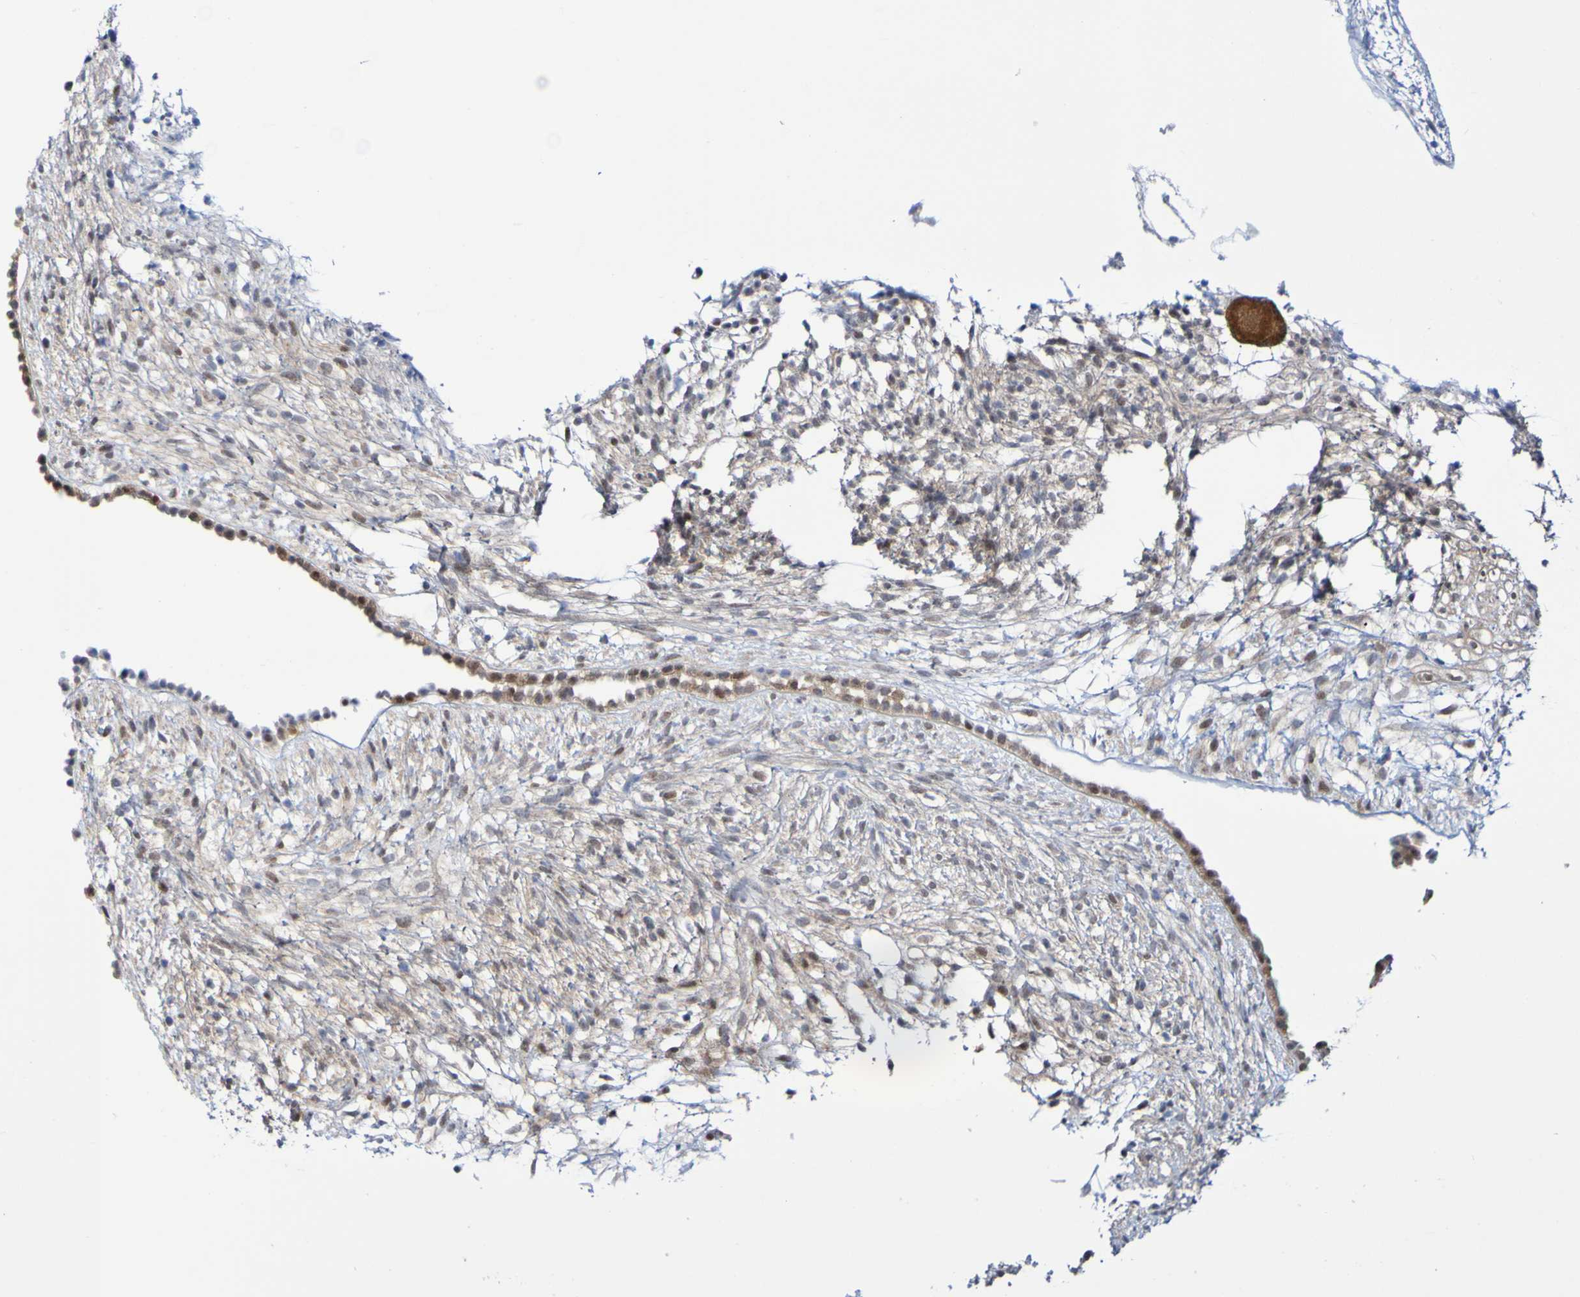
{"staining": {"intensity": "strong", "quantity": ">75%", "location": "cytoplasmic/membranous"}, "tissue": "ovary", "cell_type": "Follicle cells", "image_type": "normal", "snomed": [{"axis": "morphology", "description": "Normal tissue, NOS"}, {"axis": "morphology", "description": "Cyst, NOS"}, {"axis": "topography", "description": "Ovary"}], "caption": "The histopathology image demonstrates a brown stain indicating the presence of a protein in the cytoplasmic/membranous of follicle cells in ovary. (DAB IHC with brightfield microscopy, high magnification).", "gene": "ATIC", "patient": {"sex": "female", "age": 18}}